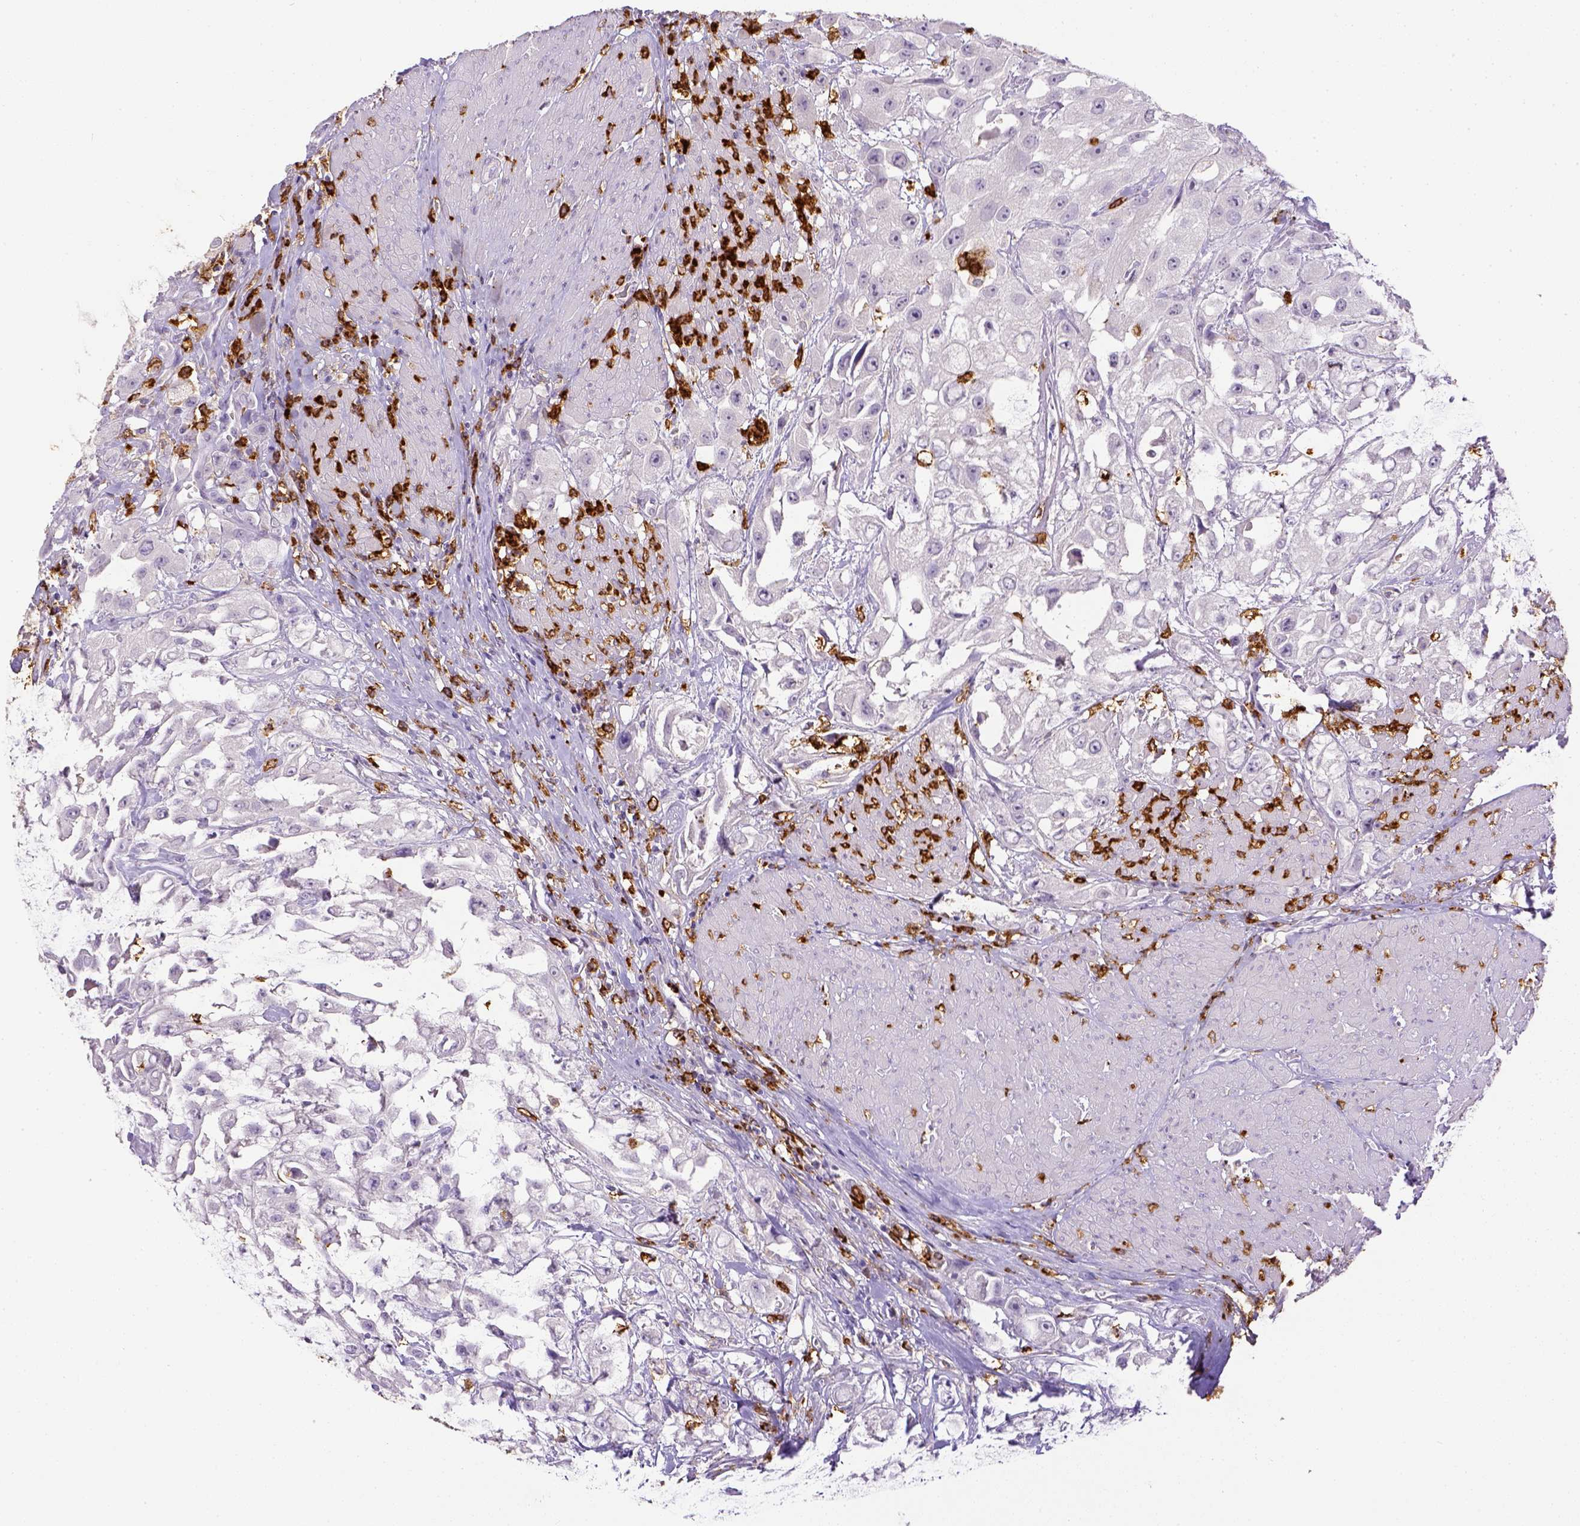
{"staining": {"intensity": "negative", "quantity": "none", "location": "none"}, "tissue": "urothelial cancer", "cell_type": "Tumor cells", "image_type": "cancer", "snomed": [{"axis": "morphology", "description": "Urothelial carcinoma, High grade"}, {"axis": "topography", "description": "Urinary bladder"}], "caption": "Tumor cells show no significant staining in urothelial cancer.", "gene": "ITGAM", "patient": {"sex": "male", "age": 79}}